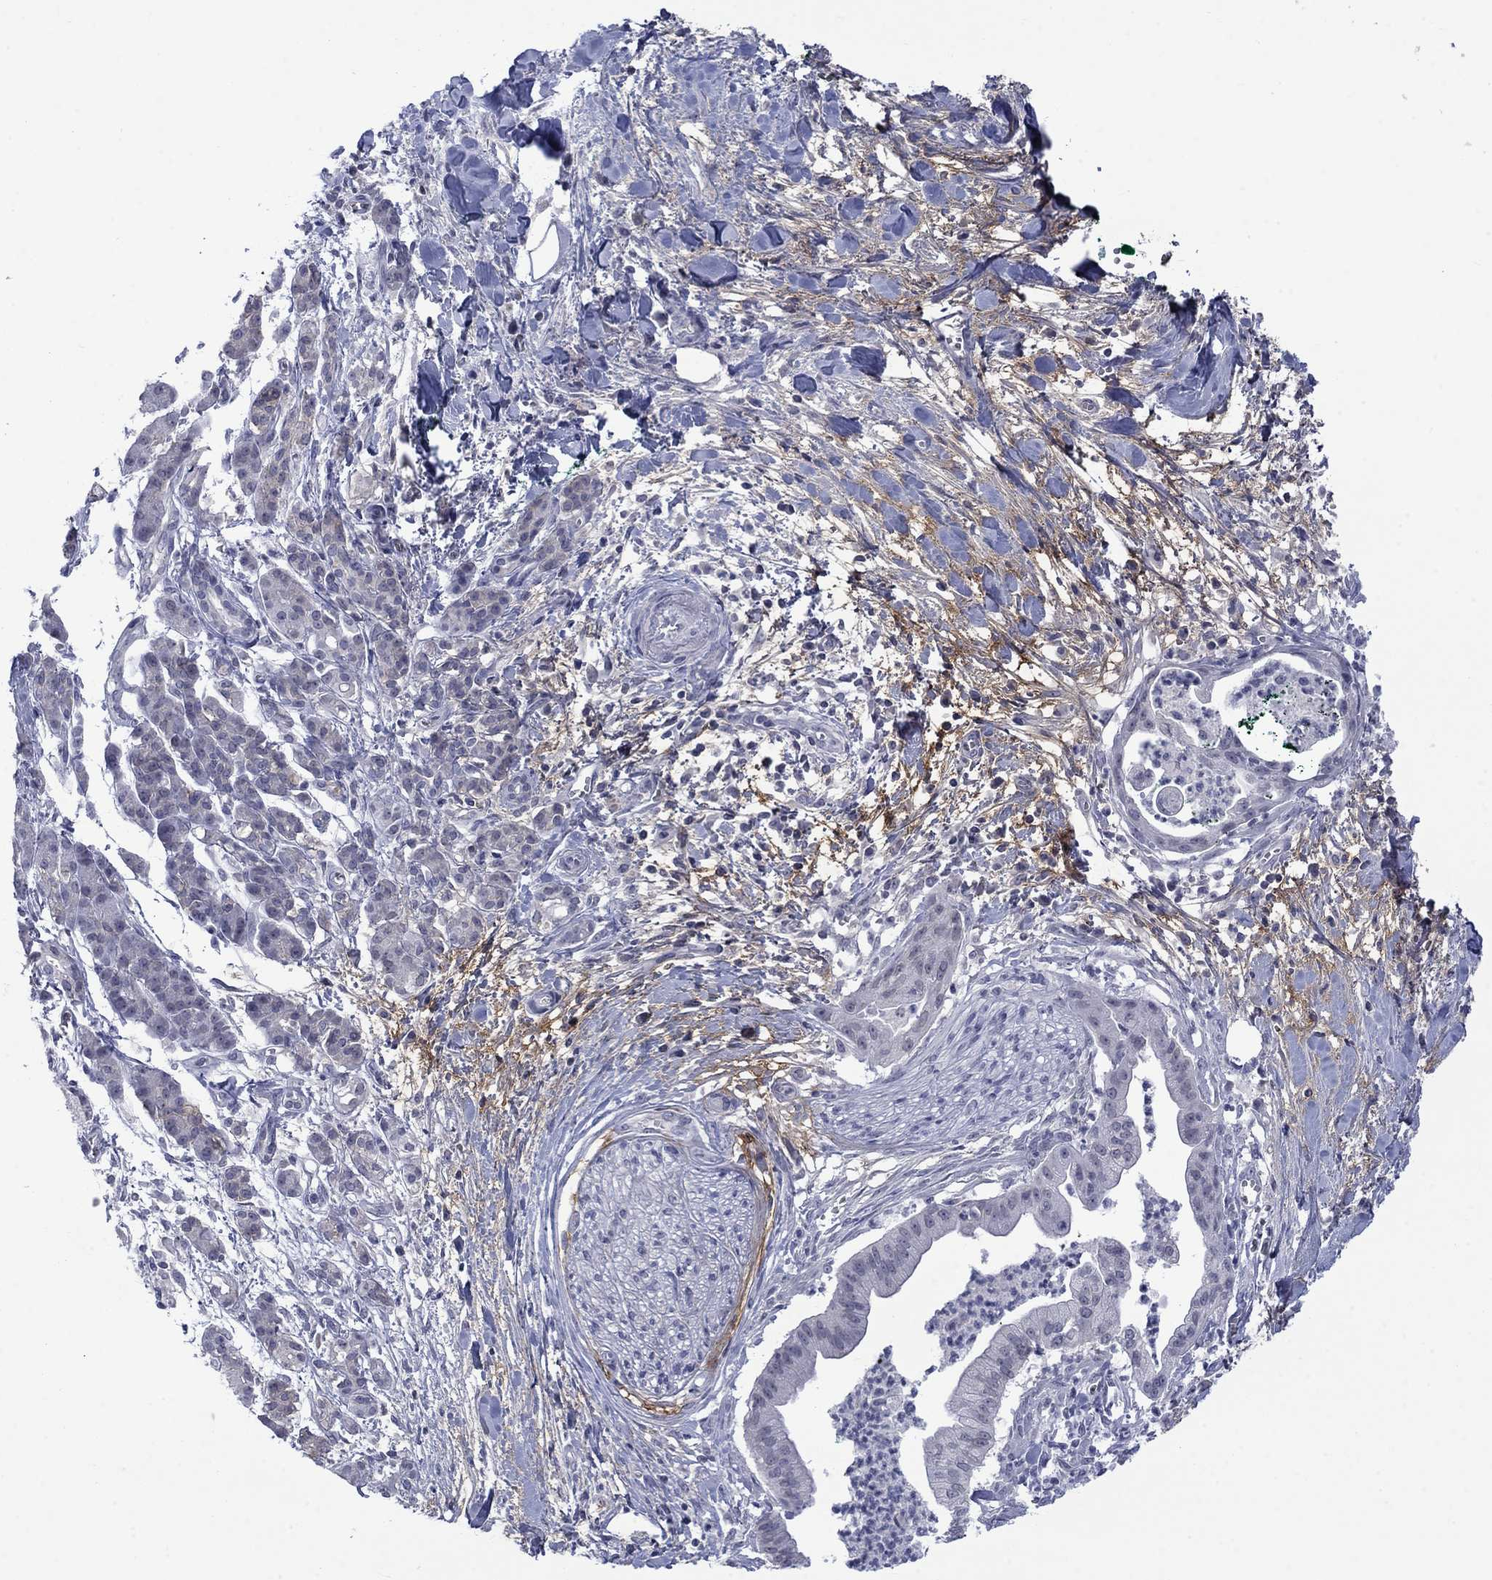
{"staining": {"intensity": "negative", "quantity": "none", "location": "none"}, "tissue": "pancreatic cancer", "cell_type": "Tumor cells", "image_type": "cancer", "snomed": [{"axis": "morphology", "description": "Normal tissue, NOS"}, {"axis": "morphology", "description": "Adenocarcinoma, NOS"}, {"axis": "topography", "description": "Lymph node"}, {"axis": "topography", "description": "Pancreas"}], "caption": "Immunohistochemistry (IHC) of human adenocarcinoma (pancreatic) reveals no positivity in tumor cells. (Brightfield microscopy of DAB IHC at high magnification).", "gene": "NSMF", "patient": {"sex": "female", "age": 58}}